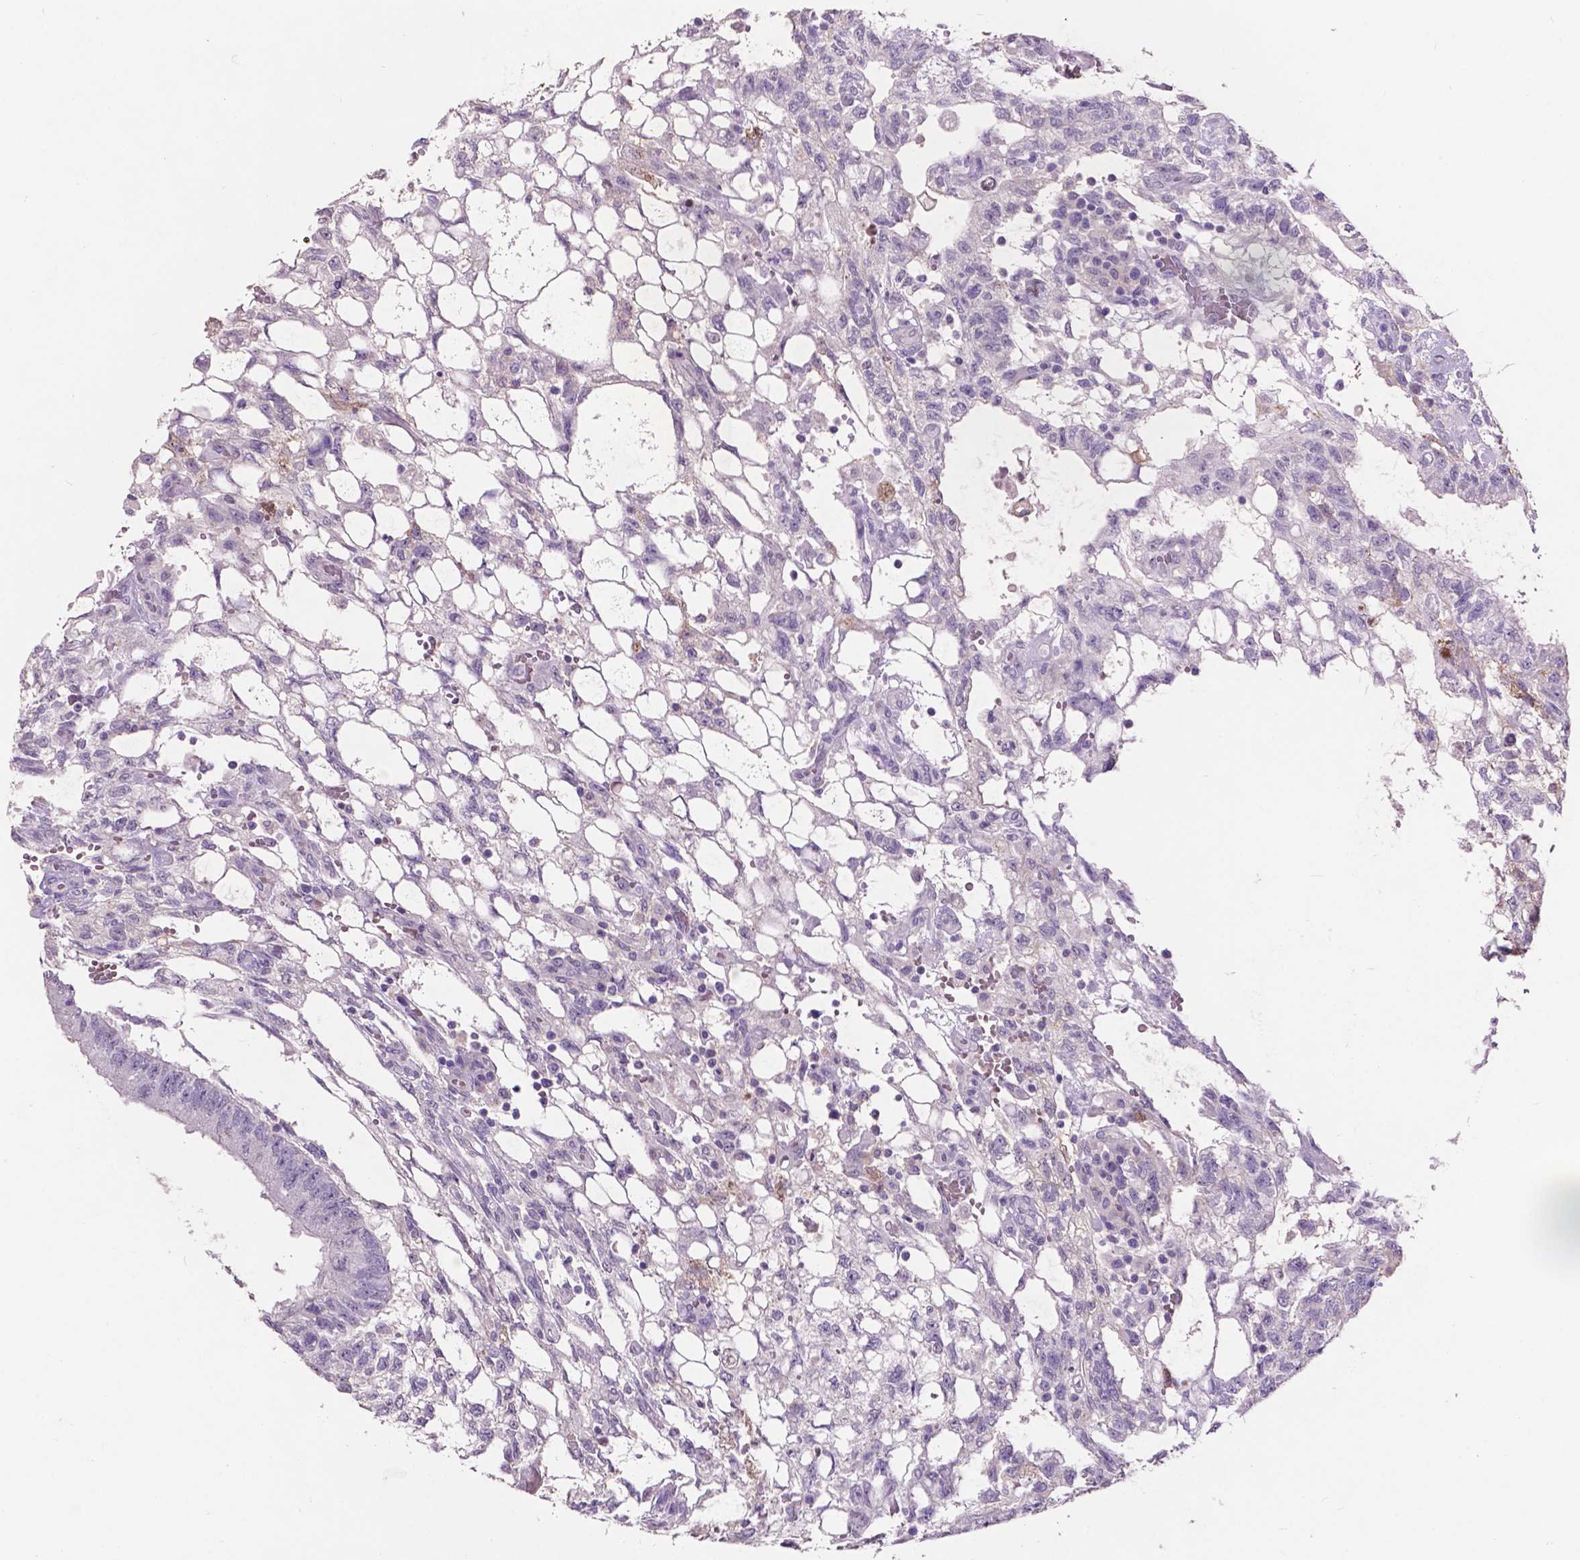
{"staining": {"intensity": "moderate", "quantity": "<25%", "location": "cytoplasmic/membranous"}, "tissue": "testis cancer", "cell_type": "Tumor cells", "image_type": "cancer", "snomed": [{"axis": "morphology", "description": "Carcinoma, Embryonal, NOS"}, {"axis": "topography", "description": "Testis"}], "caption": "DAB (3,3'-diaminobenzidine) immunohistochemical staining of human embryonal carcinoma (testis) exhibits moderate cytoplasmic/membranous protein expression in approximately <25% of tumor cells.", "gene": "PLSCR1", "patient": {"sex": "male", "age": 32}}